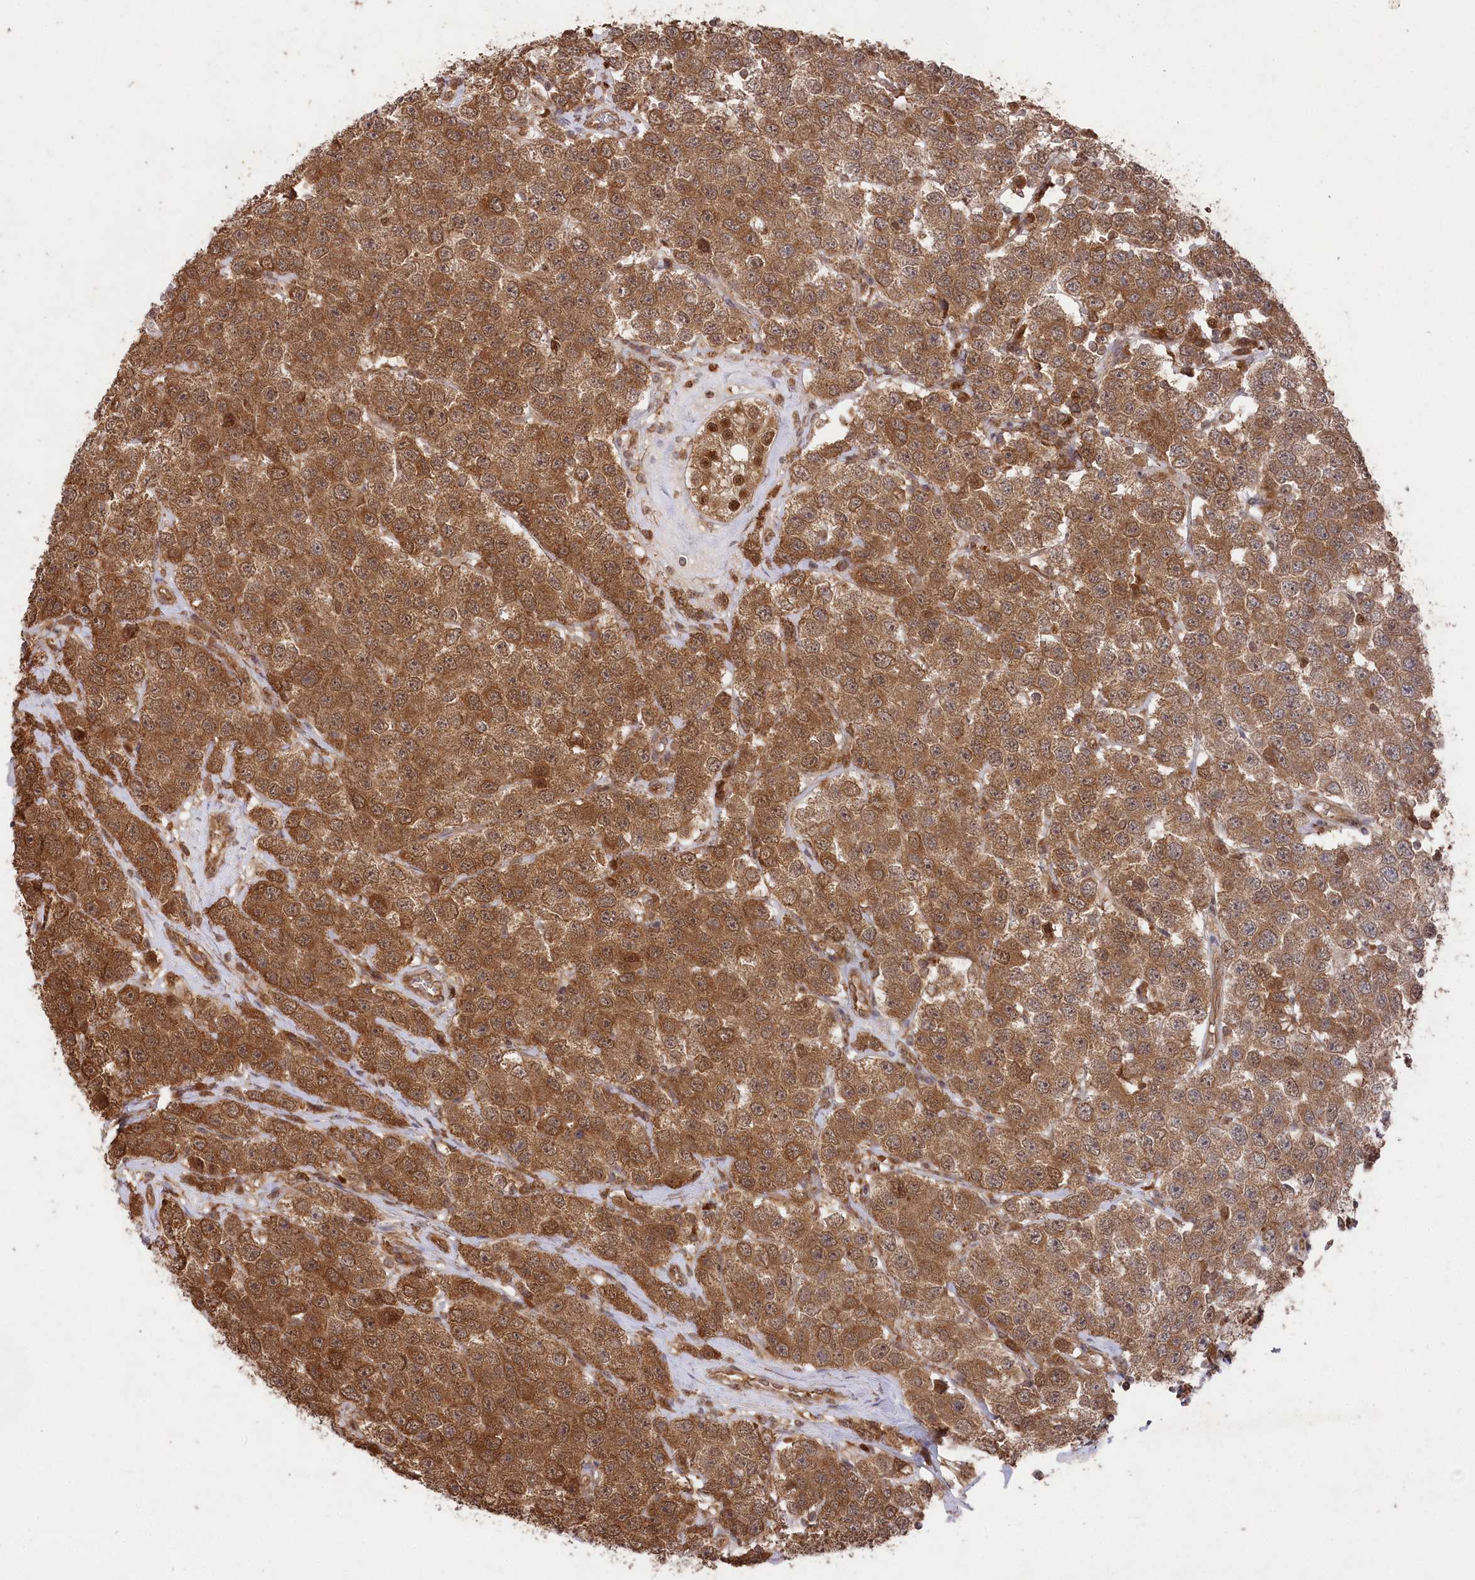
{"staining": {"intensity": "strong", "quantity": ">75%", "location": "cytoplasmic/membranous"}, "tissue": "testis cancer", "cell_type": "Tumor cells", "image_type": "cancer", "snomed": [{"axis": "morphology", "description": "Seminoma, NOS"}, {"axis": "topography", "description": "Testis"}], "caption": "Immunohistochemical staining of human testis seminoma exhibits high levels of strong cytoplasmic/membranous protein staining in about >75% of tumor cells. The staining was performed using DAB, with brown indicating positive protein expression. Nuclei are stained blue with hematoxylin.", "gene": "PSMA1", "patient": {"sex": "male", "age": 28}}